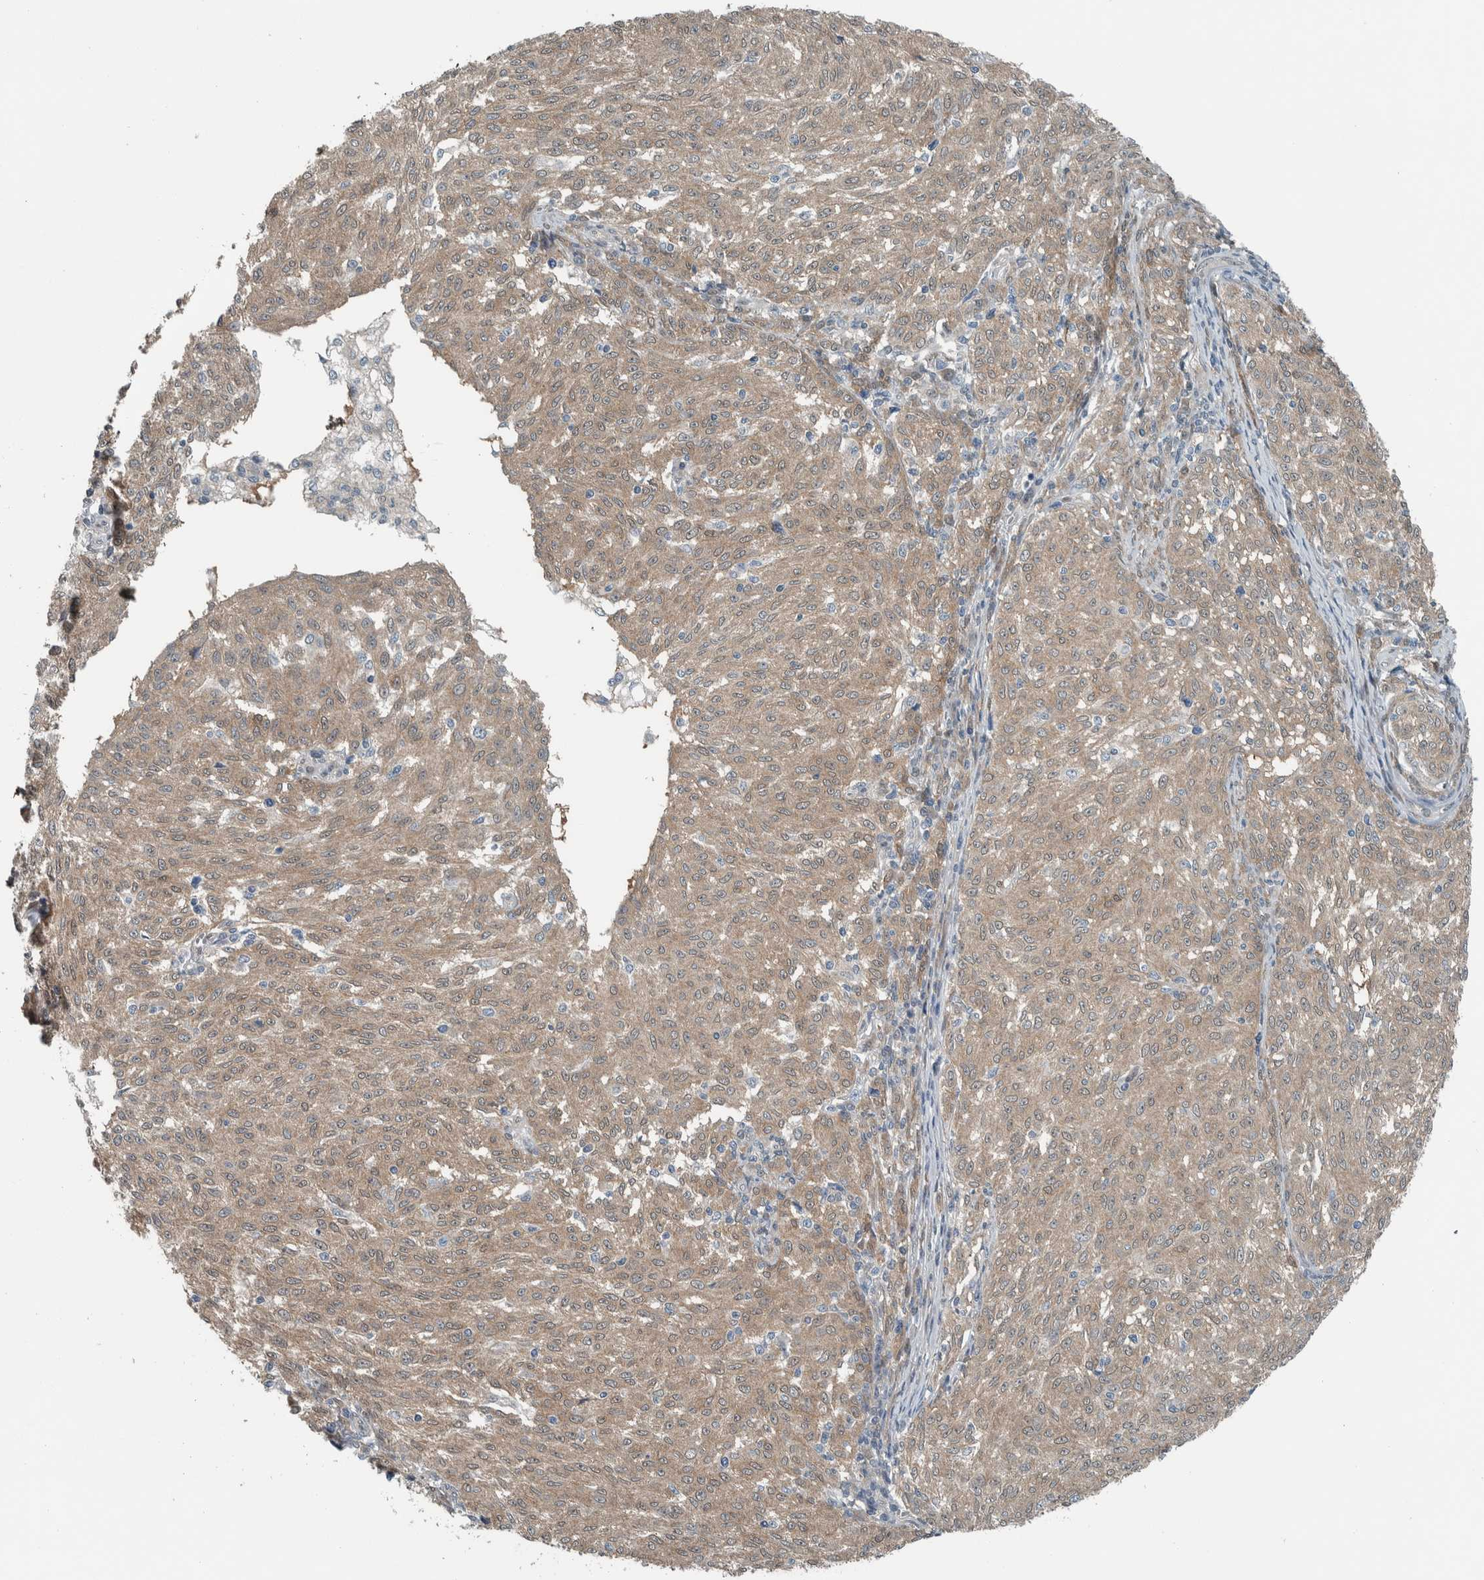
{"staining": {"intensity": "weak", "quantity": ">75%", "location": "cytoplasmic/membranous"}, "tissue": "melanoma", "cell_type": "Tumor cells", "image_type": "cancer", "snomed": [{"axis": "morphology", "description": "Malignant melanoma, NOS"}, {"axis": "topography", "description": "Skin"}], "caption": "Immunohistochemistry (IHC) (DAB (3,3'-diaminobenzidine)) staining of human malignant melanoma demonstrates weak cytoplasmic/membranous protein positivity in approximately >75% of tumor cells.", "gene": "ALAD", "patient": {"sex": "female", "age": 72}}